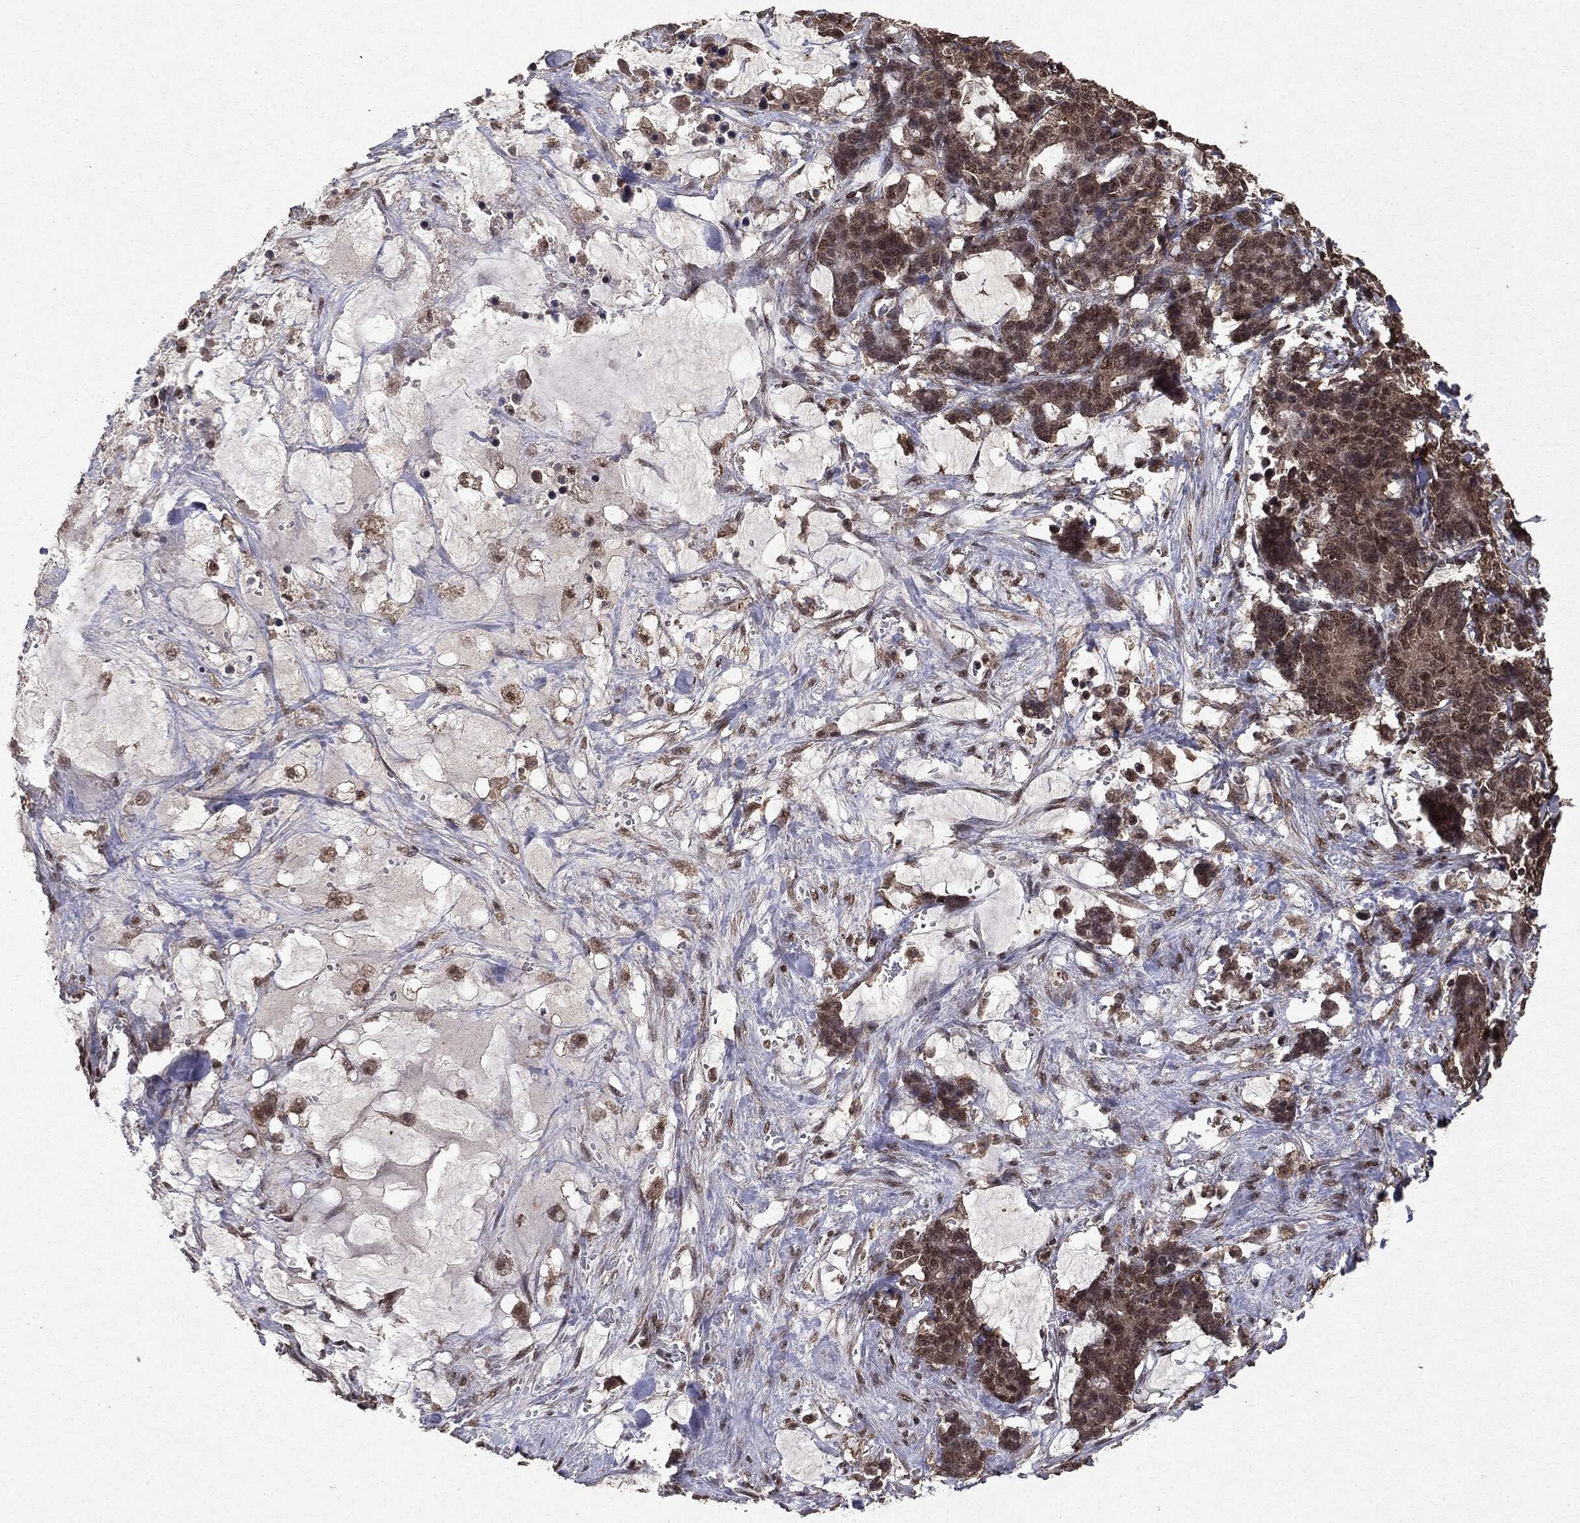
{"staining": {"intensity": "weak", "quantity": ">75%", "location": "cytoplasmic/membranous,nuclear"}, "tissue": "stomach cancer", "cell_type": "Tumor cells", "image_type": "cancer", "snomed": [{"axis": "morphology", "description": "Normal tissue, NOS"}, {"axis": "morphology", "description": "Adenocarcinoma, NOS"}, {"axis": "topography", "description": "Stomach"}], "caption": "A high-resolution image shows IHC staining of stomach cancer, which exhibits weak cytoplasmic/membranous and nuclear staining in about >75% of tumor cells.", "gene": "PEBP1", "patient": {"sex": "female", "age": 64}}